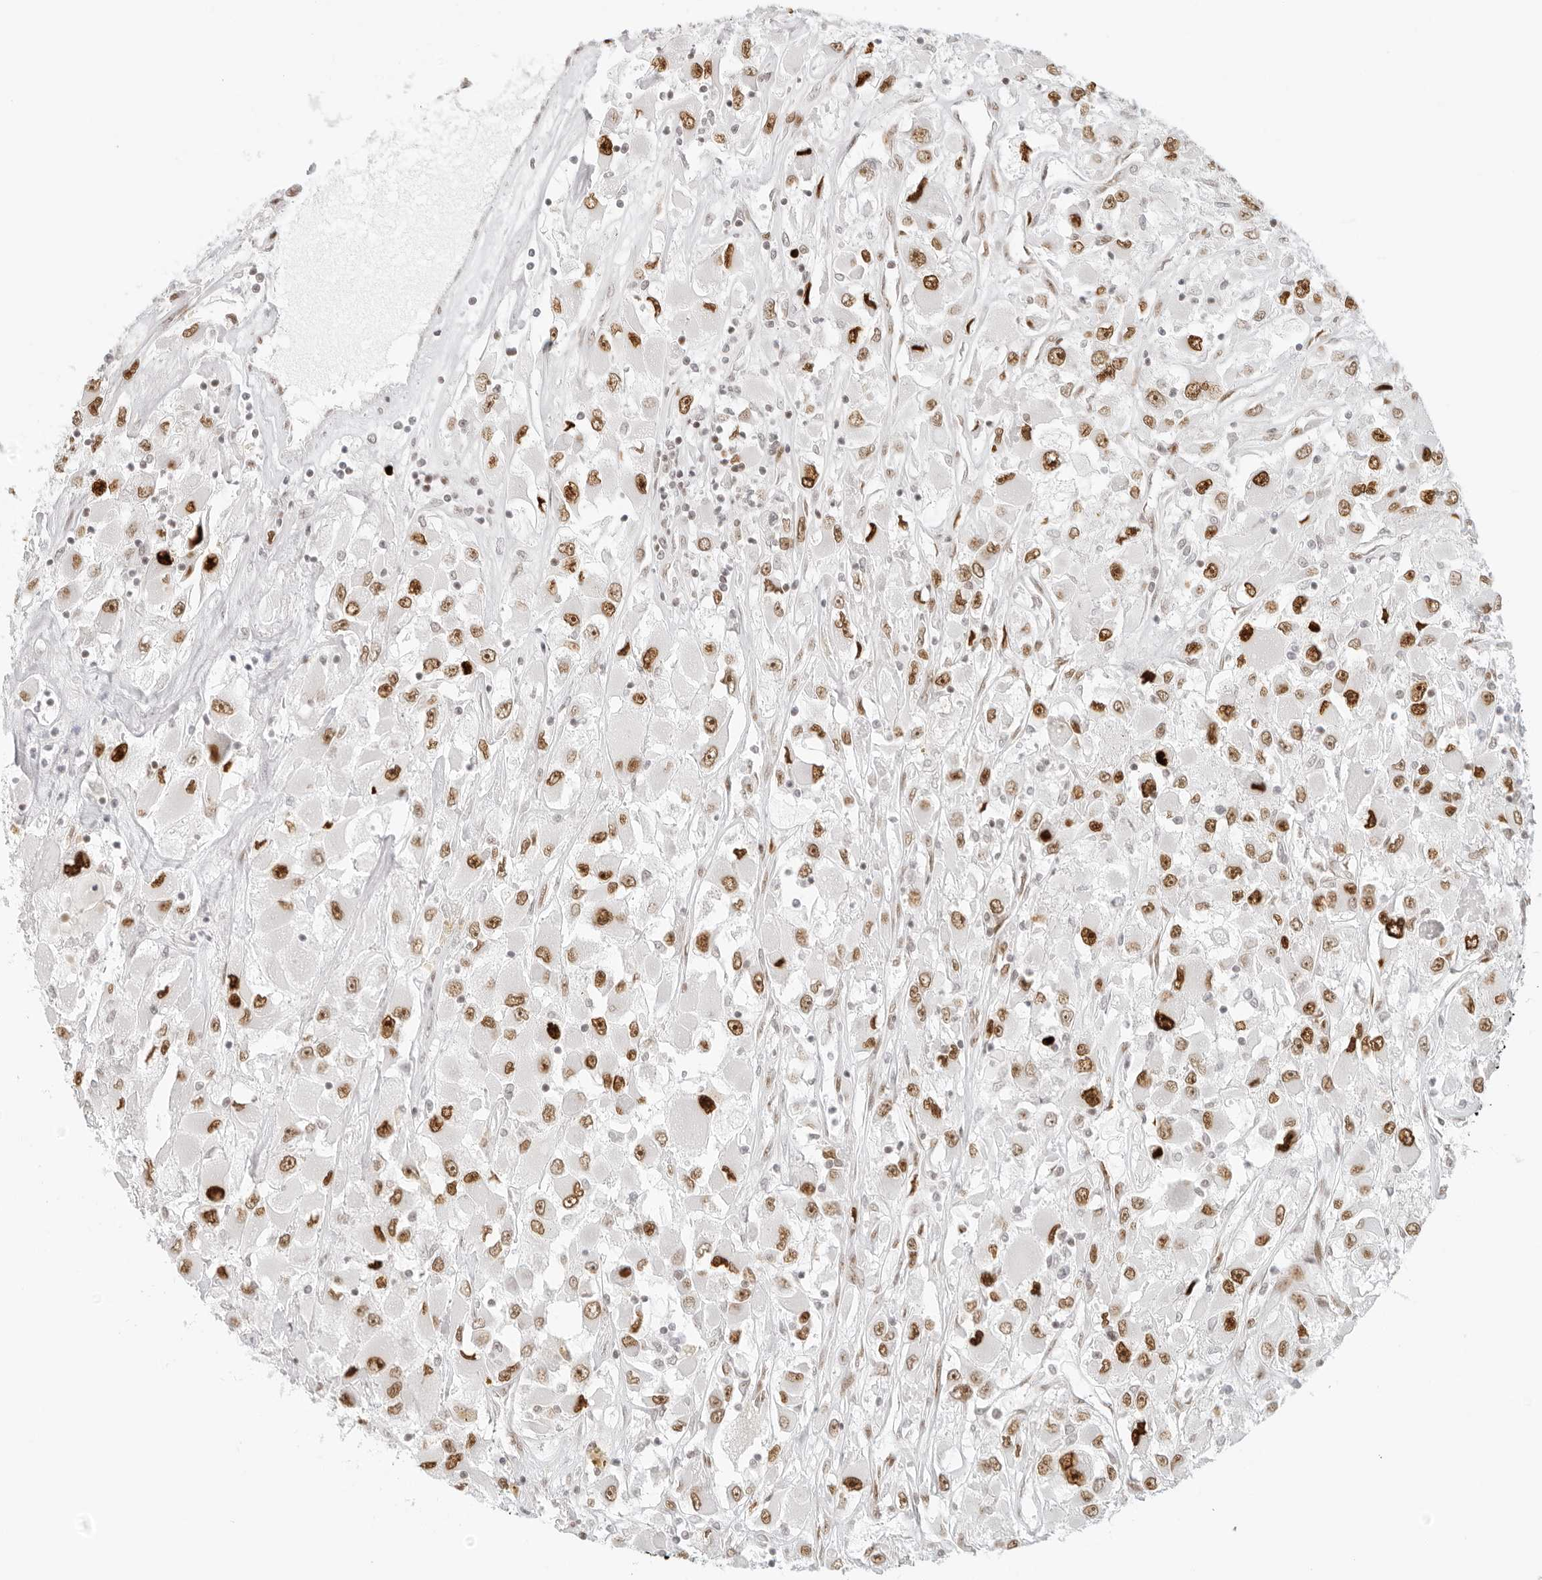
{"staining": {"intensity": "strong", "quantity": ">75%", "location": "nuclear"}, "tissue": "renal cancer", "cell_type": "Tumor cells", "image_type": "cancer", "snomed": [{"axis": "morphology", "description": "Adenocarcinoma, NOS"}, {"axis": "topography", "description": "Kidney"}], "caption": "Immunohistochemistry of renal cancer (adenocarcinoma) demonstrates high levels of strong nuclear expression in about >75% of tumor cells.", "gene": "RCC1", "patient": {"sex": "female", "age": 52}}